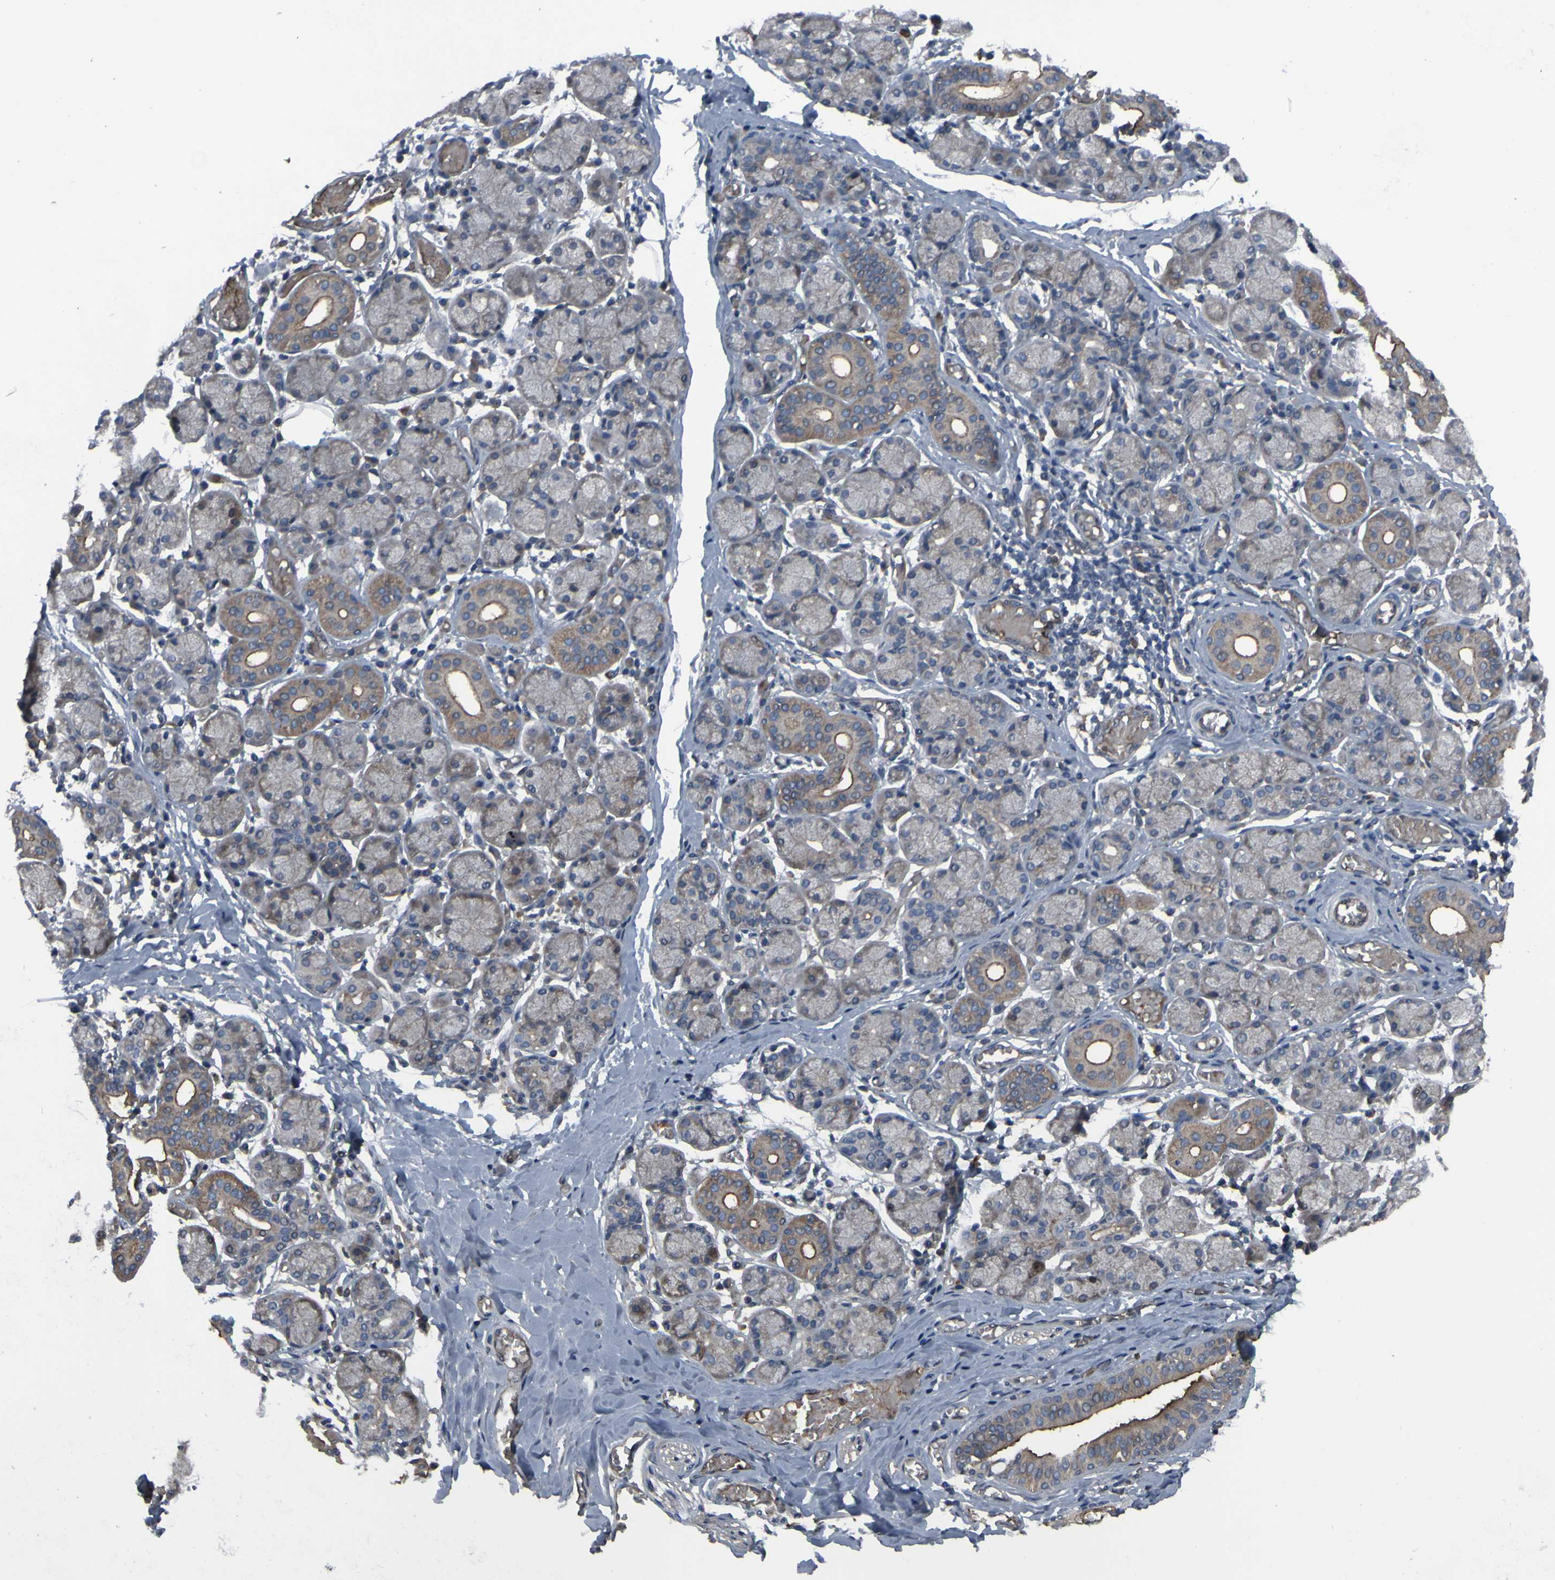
{"staining": {"intensity": "weak", "quantity": "25%-75%", "location": "cytoplasmic/membranous"}, "tissue": "salivary gland", "cell_type": "Glandular cells", "image_type": "normal", "snomed": [{"axis": "morphology", "description": "Normal tissue, NOS"}, {"axis": "topography", "description": "Salivary gland"}], "caption": "A low amount of weak cytoplasmic/membranous positivity is present in about 25%-75% of glandular cells in benign salivary gland. (IHC, brightfield microscopy, high magnification).", "gene": "GRAMD1A", "patient": {"sex": "female", "age": 24}}